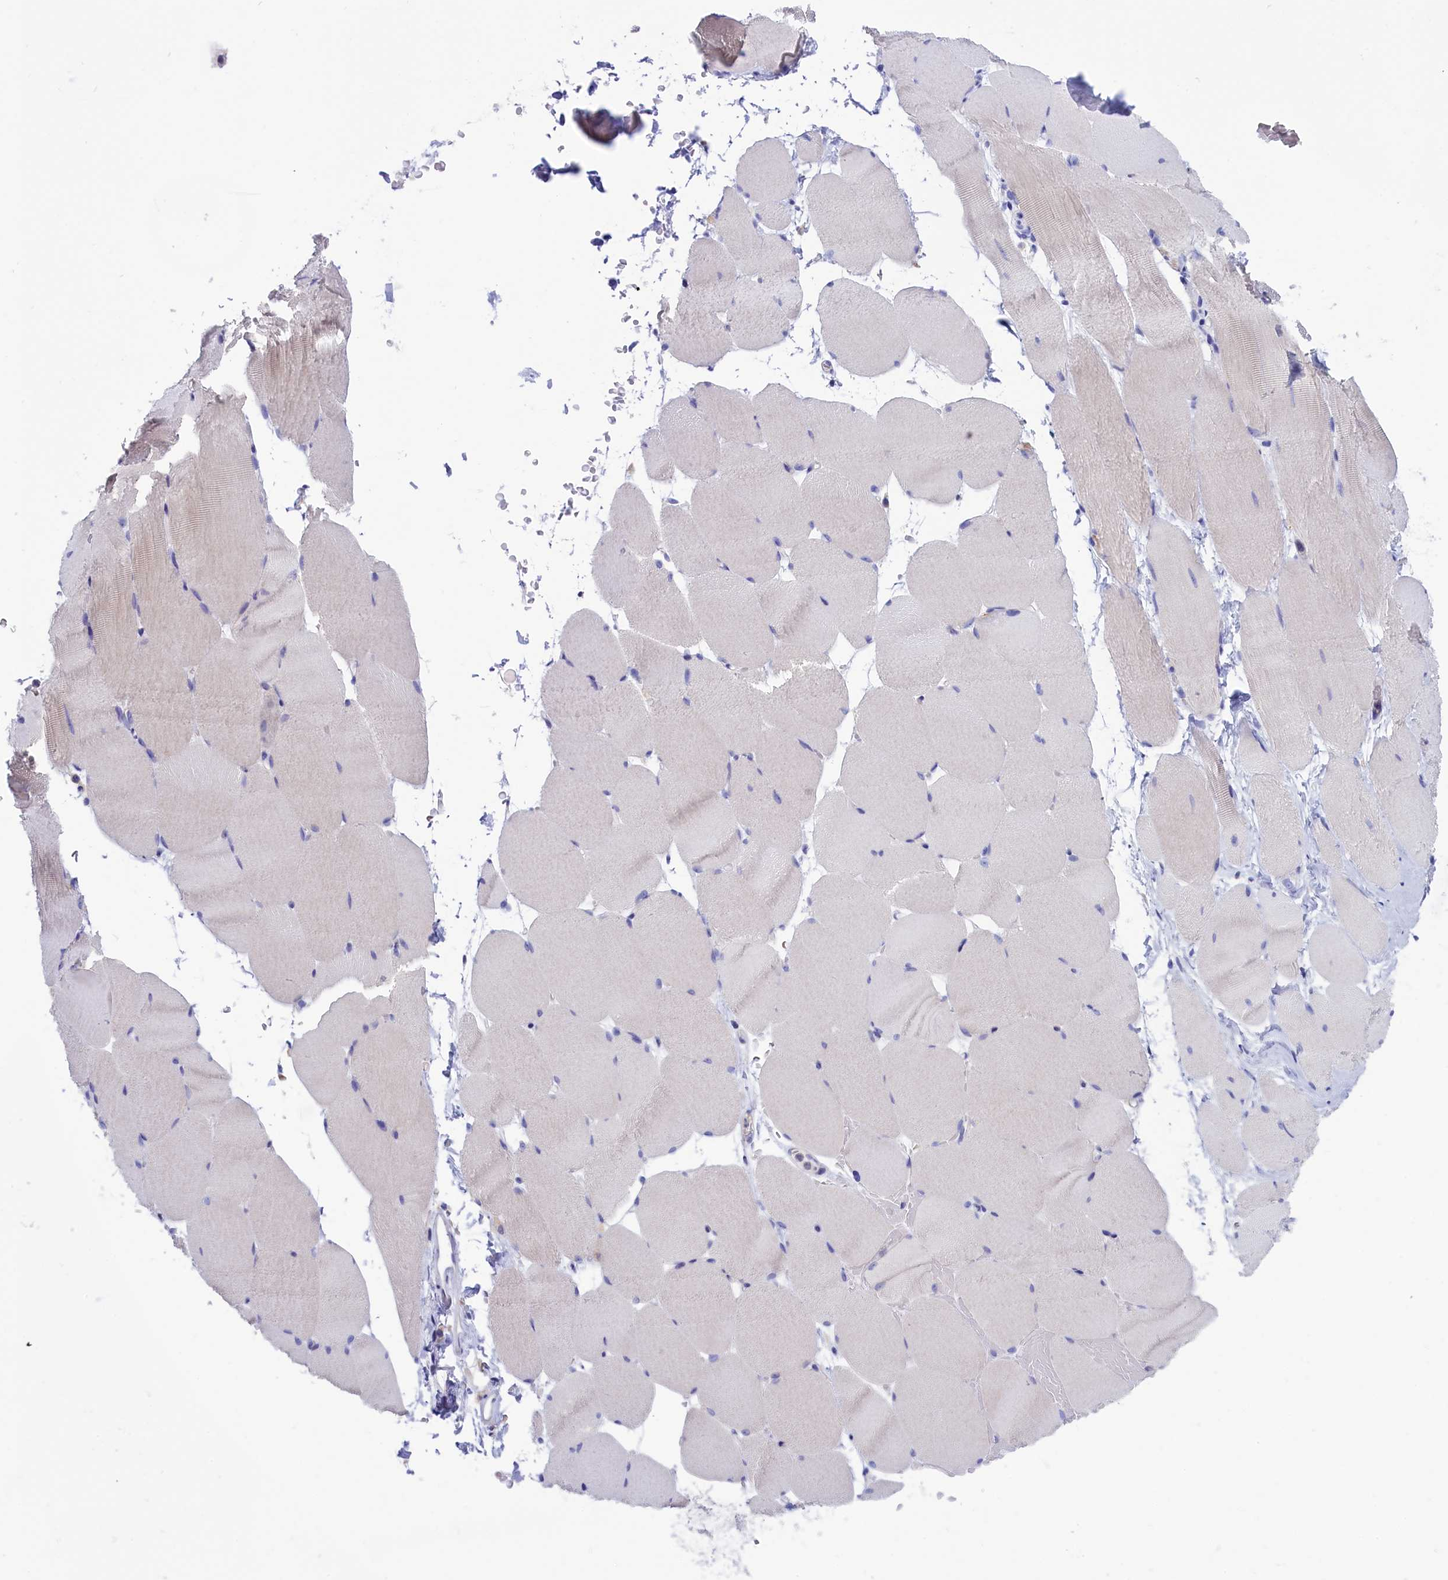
{"staining": {"intensity": "negative", "quantity": "none", "location": "none"}, "tissue": "skeletal muscle", "cell_type": "Myocytes", "image_type": "normal", "snomed": [{"axis": "morphology", "description": "Normal tissue, NOS"}, {"axis": "topography", "description": "Skeletal muscle"}, {"axis": "topography", "description": "Parathyroid gland"}], "caption": "This is a image of immunohistochemistry (IHC) staining of benign skeletal muscle, which shows no staining in myocytes.", "gene": "VPS35L", "patient": {"sex": "female", "age": 37}}